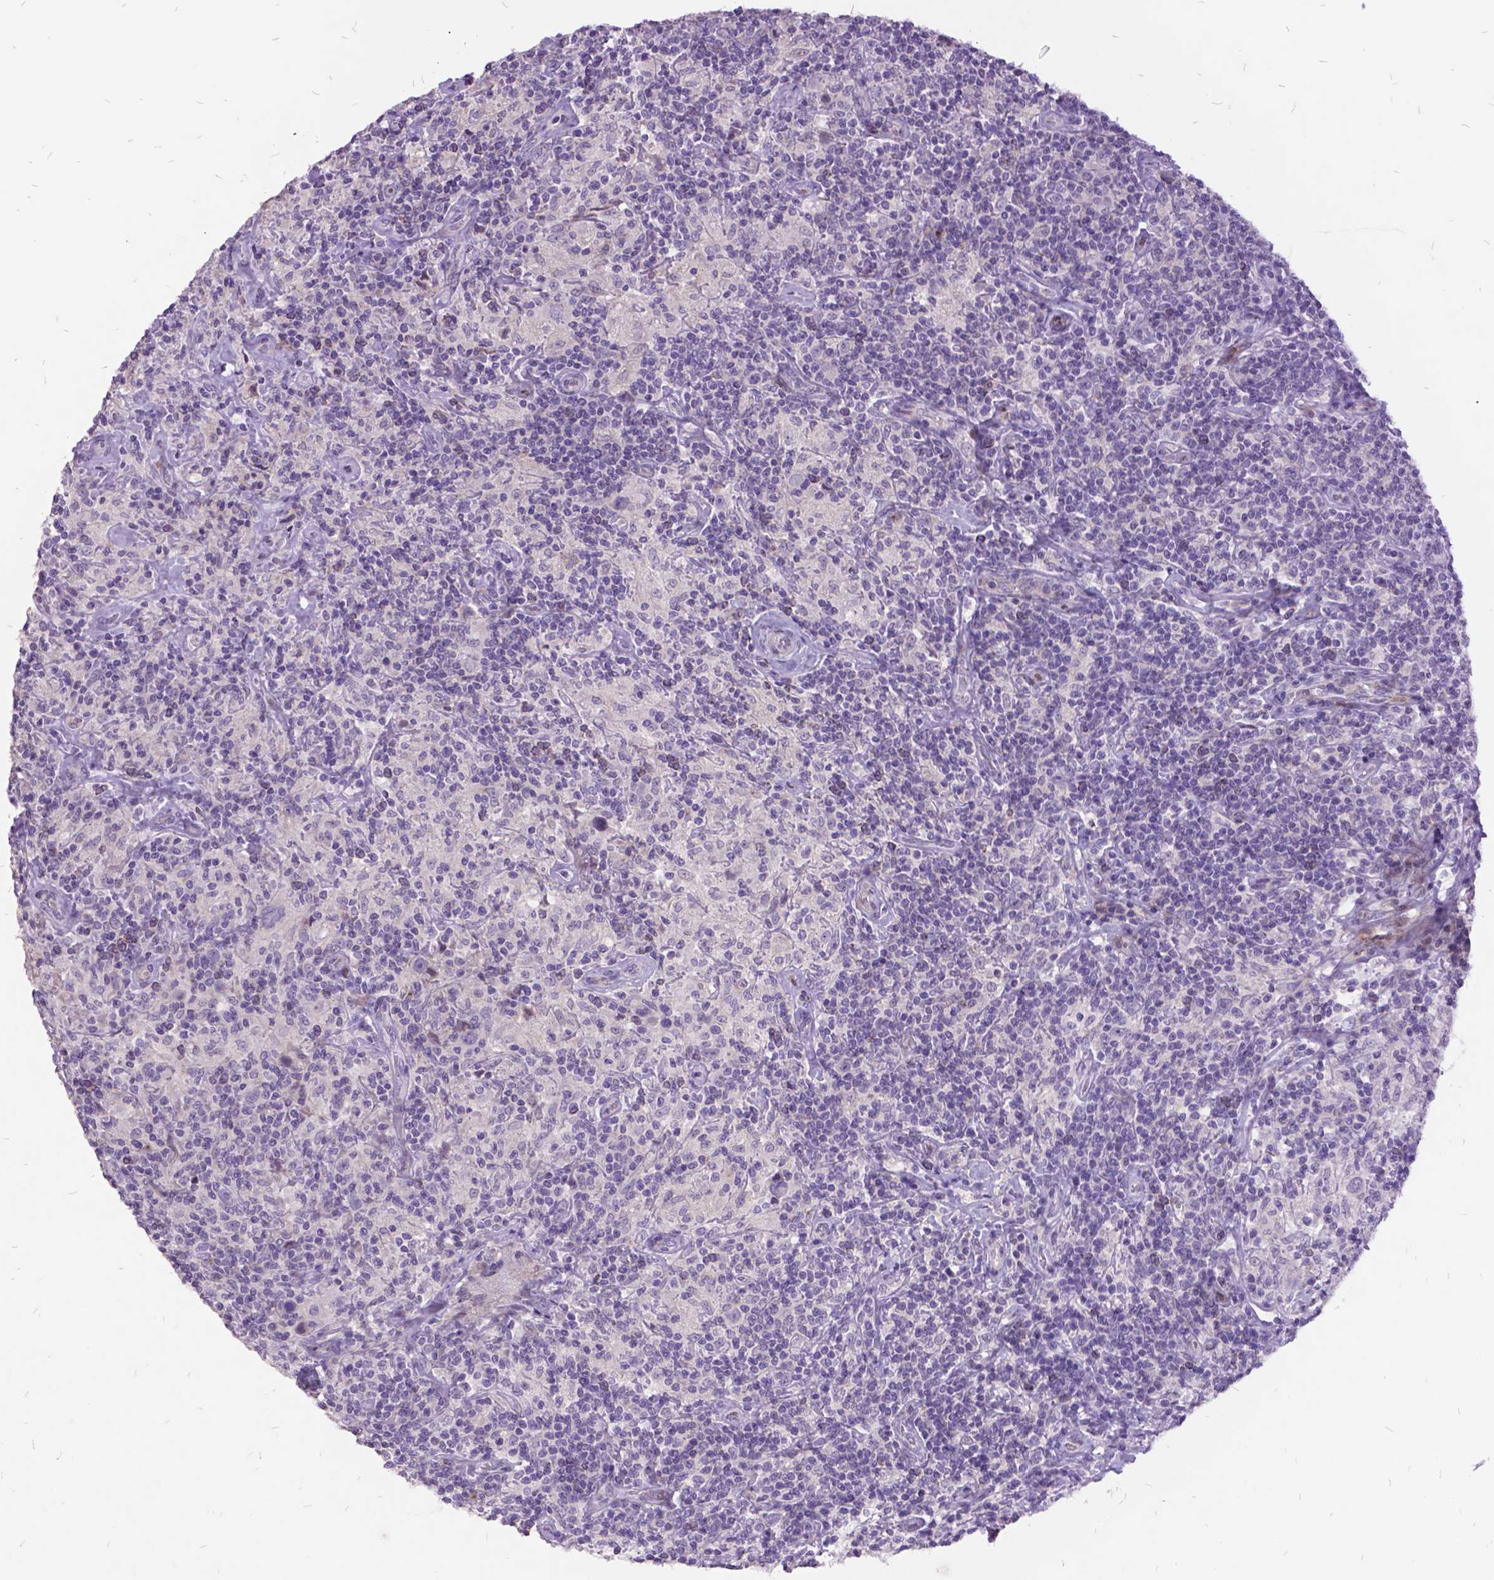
{"staining": {"intensity": "negative", "quantity": "none", "location": "none"}, "tissue": "lymphoma", "cell_type": "Tumor cells", "image_type": "cancer", "snomed": [{"axis": "morphology", "description": "Hodgkin's disease, NOS"}, {"axis": "topography", "description": "Lymph node"}], "caption": "Human lymphoma stained for a protein using immunohistochemistry displays no expression in tumor cells.", "gene": "ITGB6", "patient": {"sex": "male", "age": 70}}